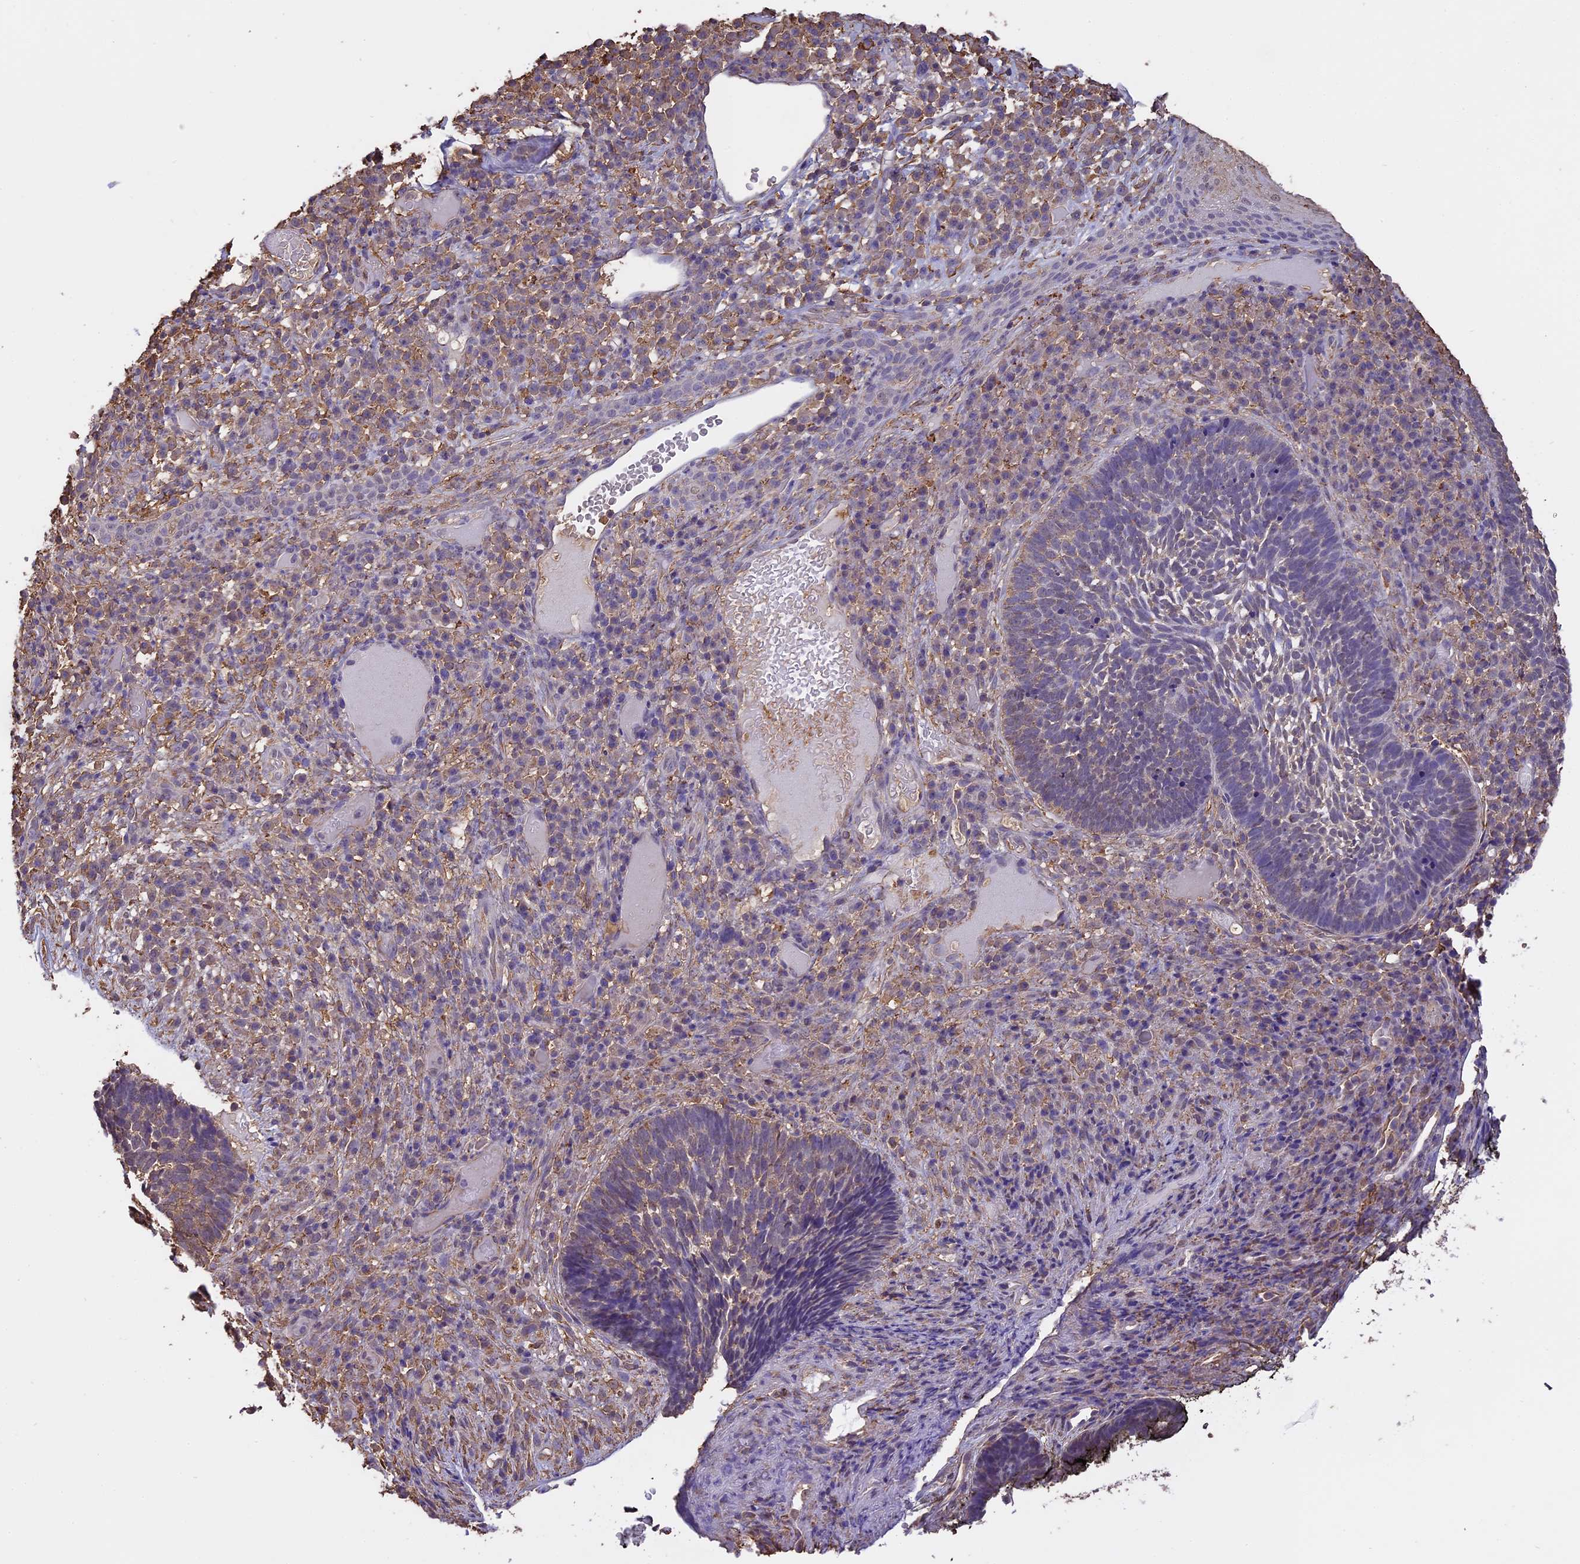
{"staining": {"intensity": "weak", "quantity": "25%-75%", "location": "cytoplasmic/membranous"}, "tissue": "skin cancer", "cell_type": "Tumor cells", "image_type": "cancer", "snomed": [{"axis": "morphology", "description": "Basal cell carcinoma"}, {"axis": "topography", "description": "Skin"}], "caption": "Skin basal cell carcinoma stained with immunohistochemistry (IHC) displays weak cytoplasmic/membranous expression in about 25%-75% of tumor cells.", "gene": "ARHGAP19", "patient": {"sex": "male", "age": 88}}